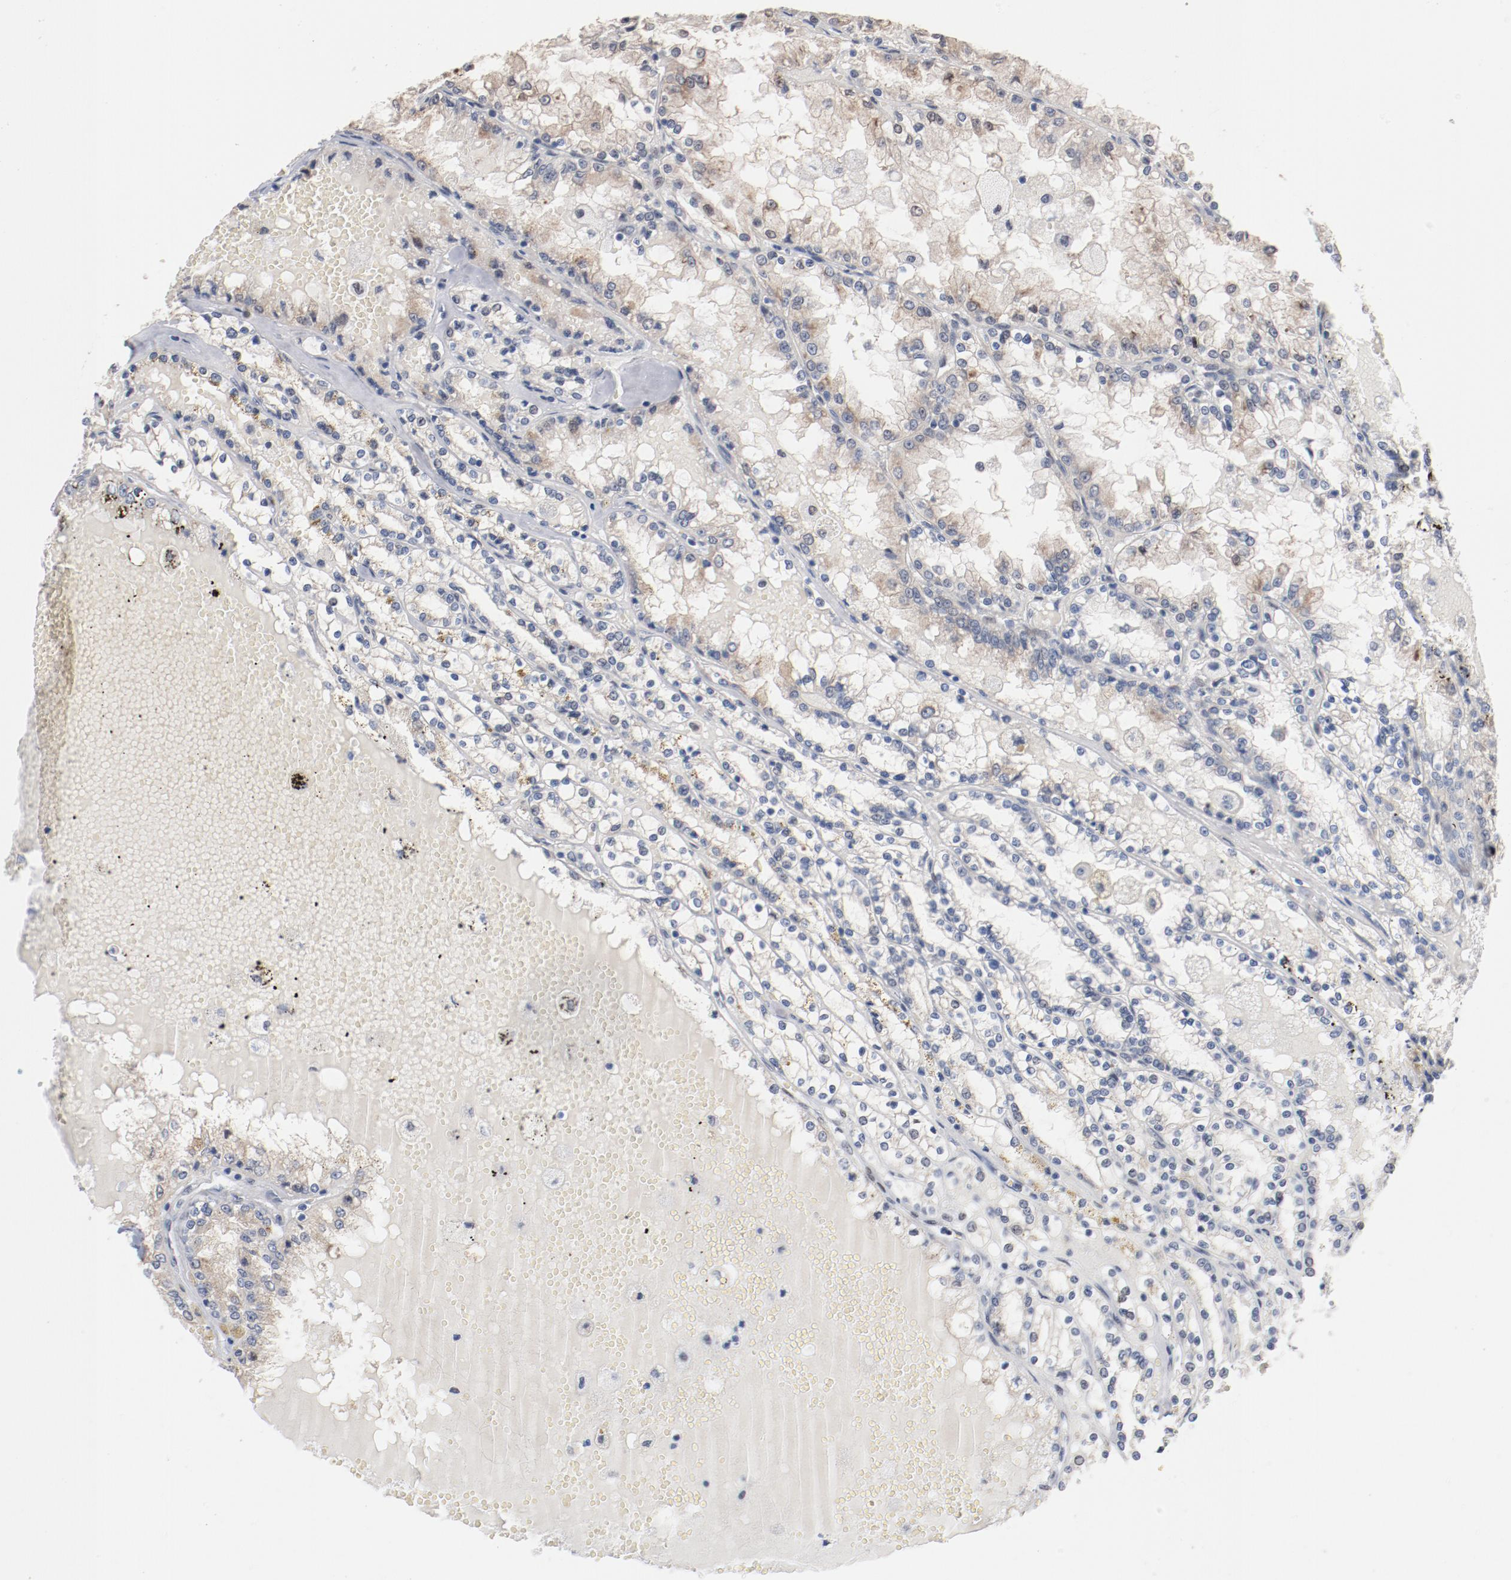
{"staining": {"intensity": "negative", "quantity": "none", "location": "none"}, "tissue": "renal cancer", "cell_type": "Tumor cells", "image_type": "cancer", "snomed": [{"axis": "morphology", "description": "Adenocarcinoma, NOS"}, {"axis": "topography", "description": "Kidney"}], "caption": "There is no significant expression in tumor cells of renal adenocarcinoma. The staining is performed using DAB brown chromogen with nuclei counter-stained in using hematoxylin.", "gene": "ZEB2", "patient": {"sex": "female", "age": 56}}